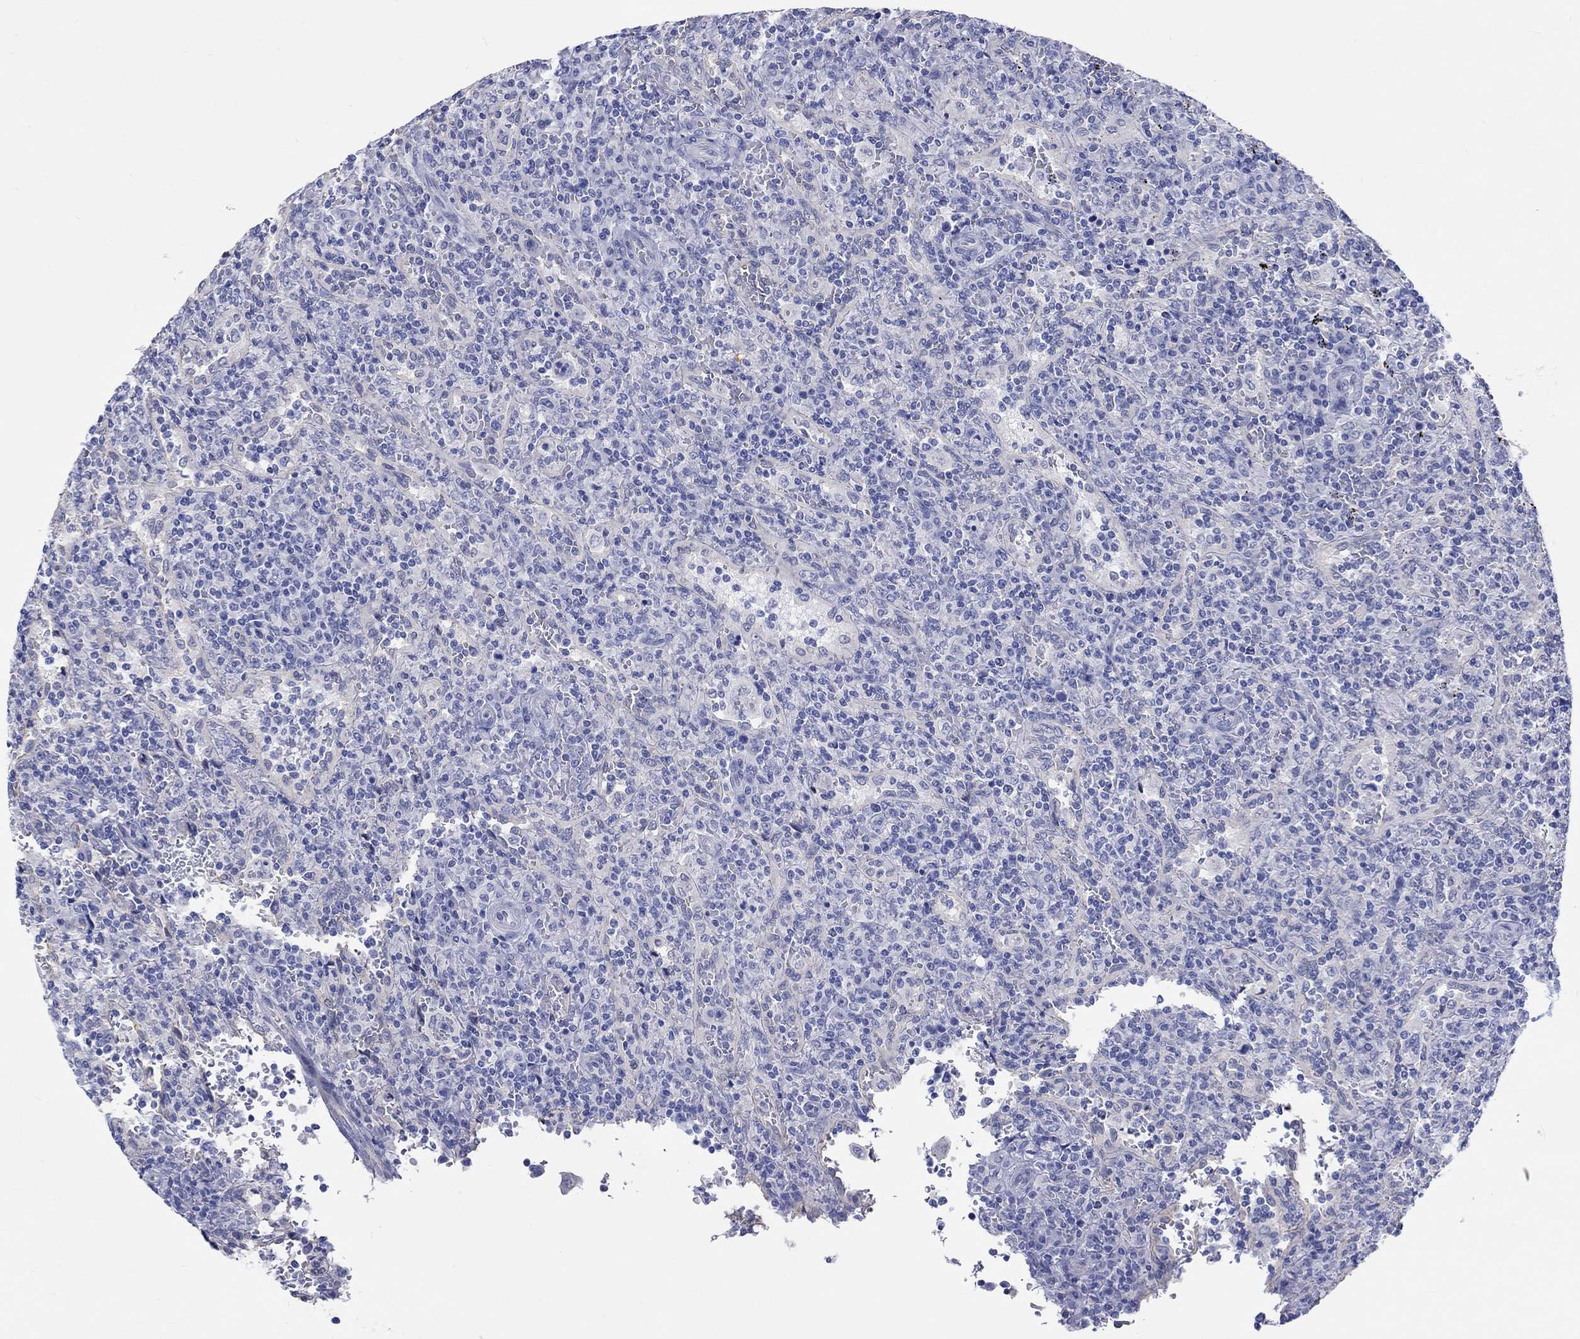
{"staining": {"intensity": "negative", "quantity": "none", "location": "none"}, "tissue": "lymphoma", "cell_type": "Tumor cells", "image_type": "cancer", "snomed": [{"axis": "morphology", "description": "Malignant lymphoma, non-Hodgkin's type, Low grade"}, {"axis": "topography", "description": "Spleen"}], "caption": "This is an IHC image of lymphoma. There is no staining in tumor cells.", "gene": "CDY2B", "patient": {"sex": "male", "age": 62}}